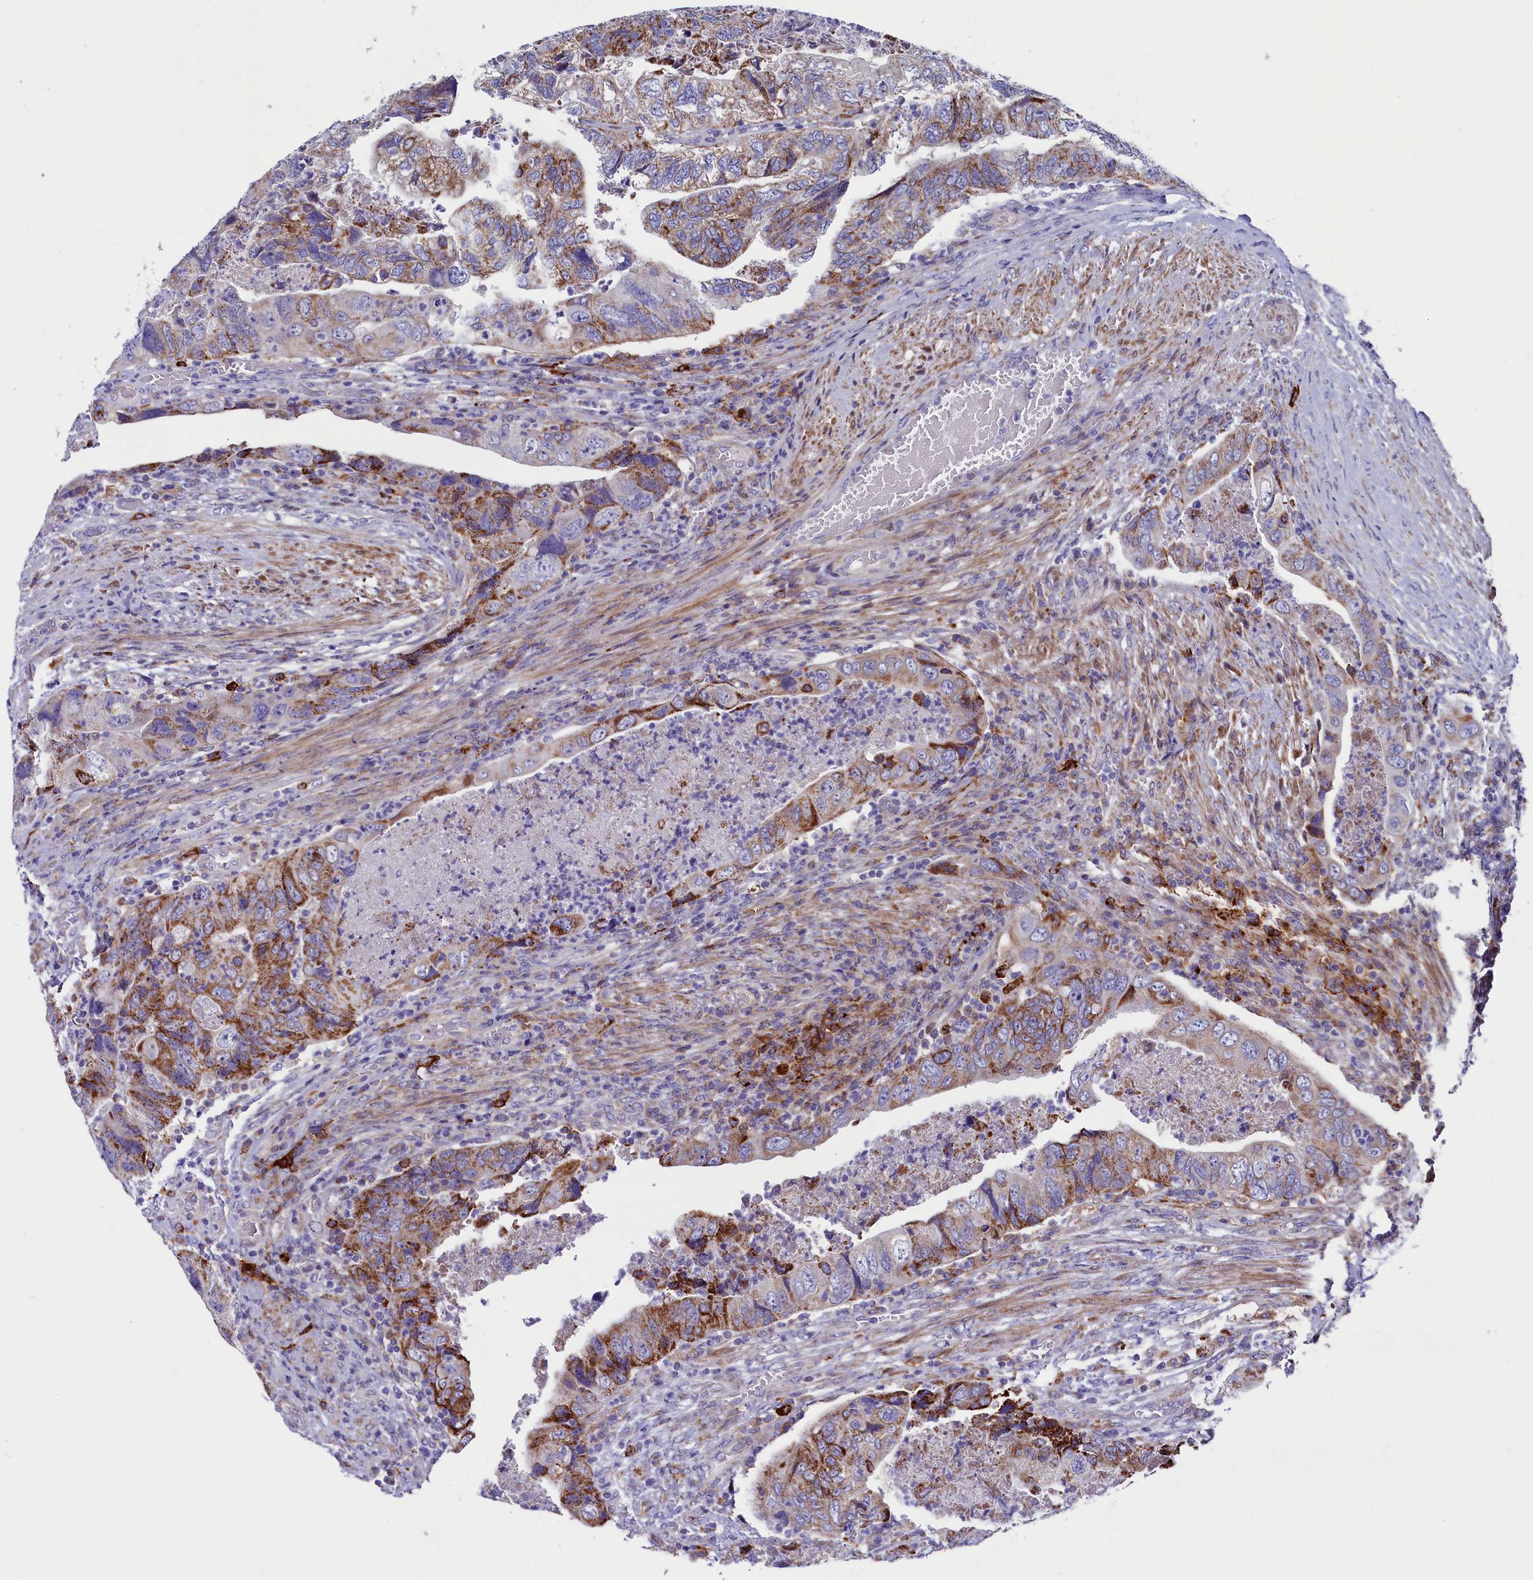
{"staining": {"intensity": "moderate", "quantity": ">75%", "location": "cytoplasmic/membranous"}, "tissue": "colorectal cancer", "cell_type": "Tumor cells", "image_type": "cancer", "snomed": [{"axis": "morphology", "description": "Adenocarcinoma, NOS"}, {"axis": "topography", "description": "Rectum"}], "caption": "High-magnification brightfield microscopy of colorectal cancer stained with DAB (brown) and counterstained with hematoxylin (blue). tumor cells exhibit moderate cytoplasmic/membranous positivity is seen in about>75% of cells.", "gene": "IL20RA", "patient": {"sex": "male", "age": 63}}